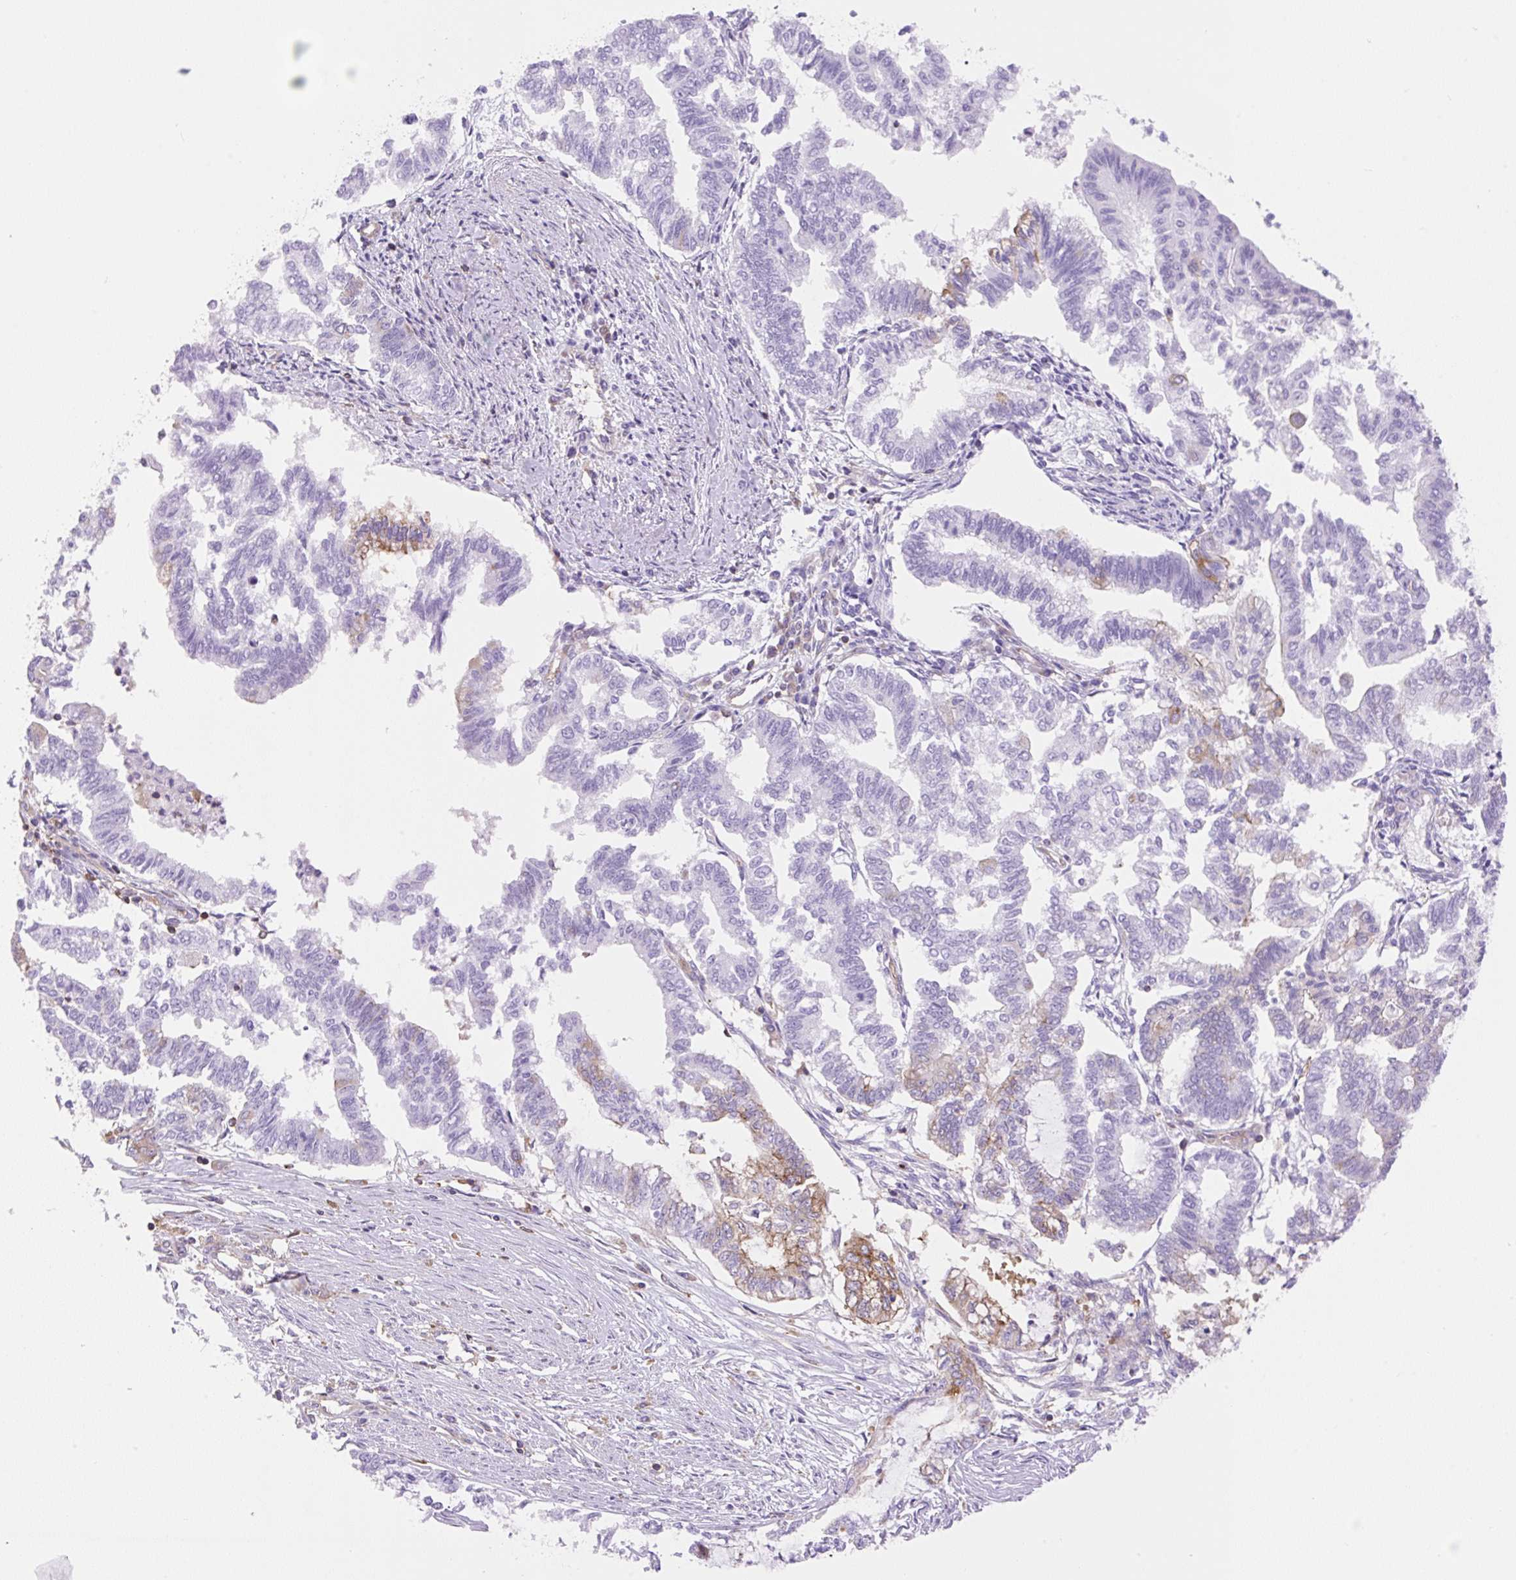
{"staining": {"intensity": "moderate", "quantity": "<25%", "location": "cytoplasmic/membranous"}, "tissue": "endometrial cancer", "cell_type": "Tumor cells", "image_type": "cancer", "snomed": [{"axis": "morphology", "description": "Adenocarcinoma, NOS"}, {"axis": "topography", "description": "Endometrium"}], "caption": "Immunohistochemistry photomicrograph of neoplastic tissue: endometrial cancer stained using immunohistochemistry (IHC) exhibits low levels of moderate protein expression localized specifically in the cytoplasmic/membranous of tumor cells, appearing as a cytoplasmic/membranous brown color.", "gene": "DNM2", "patient": {"sex": "female", "age": 79}}